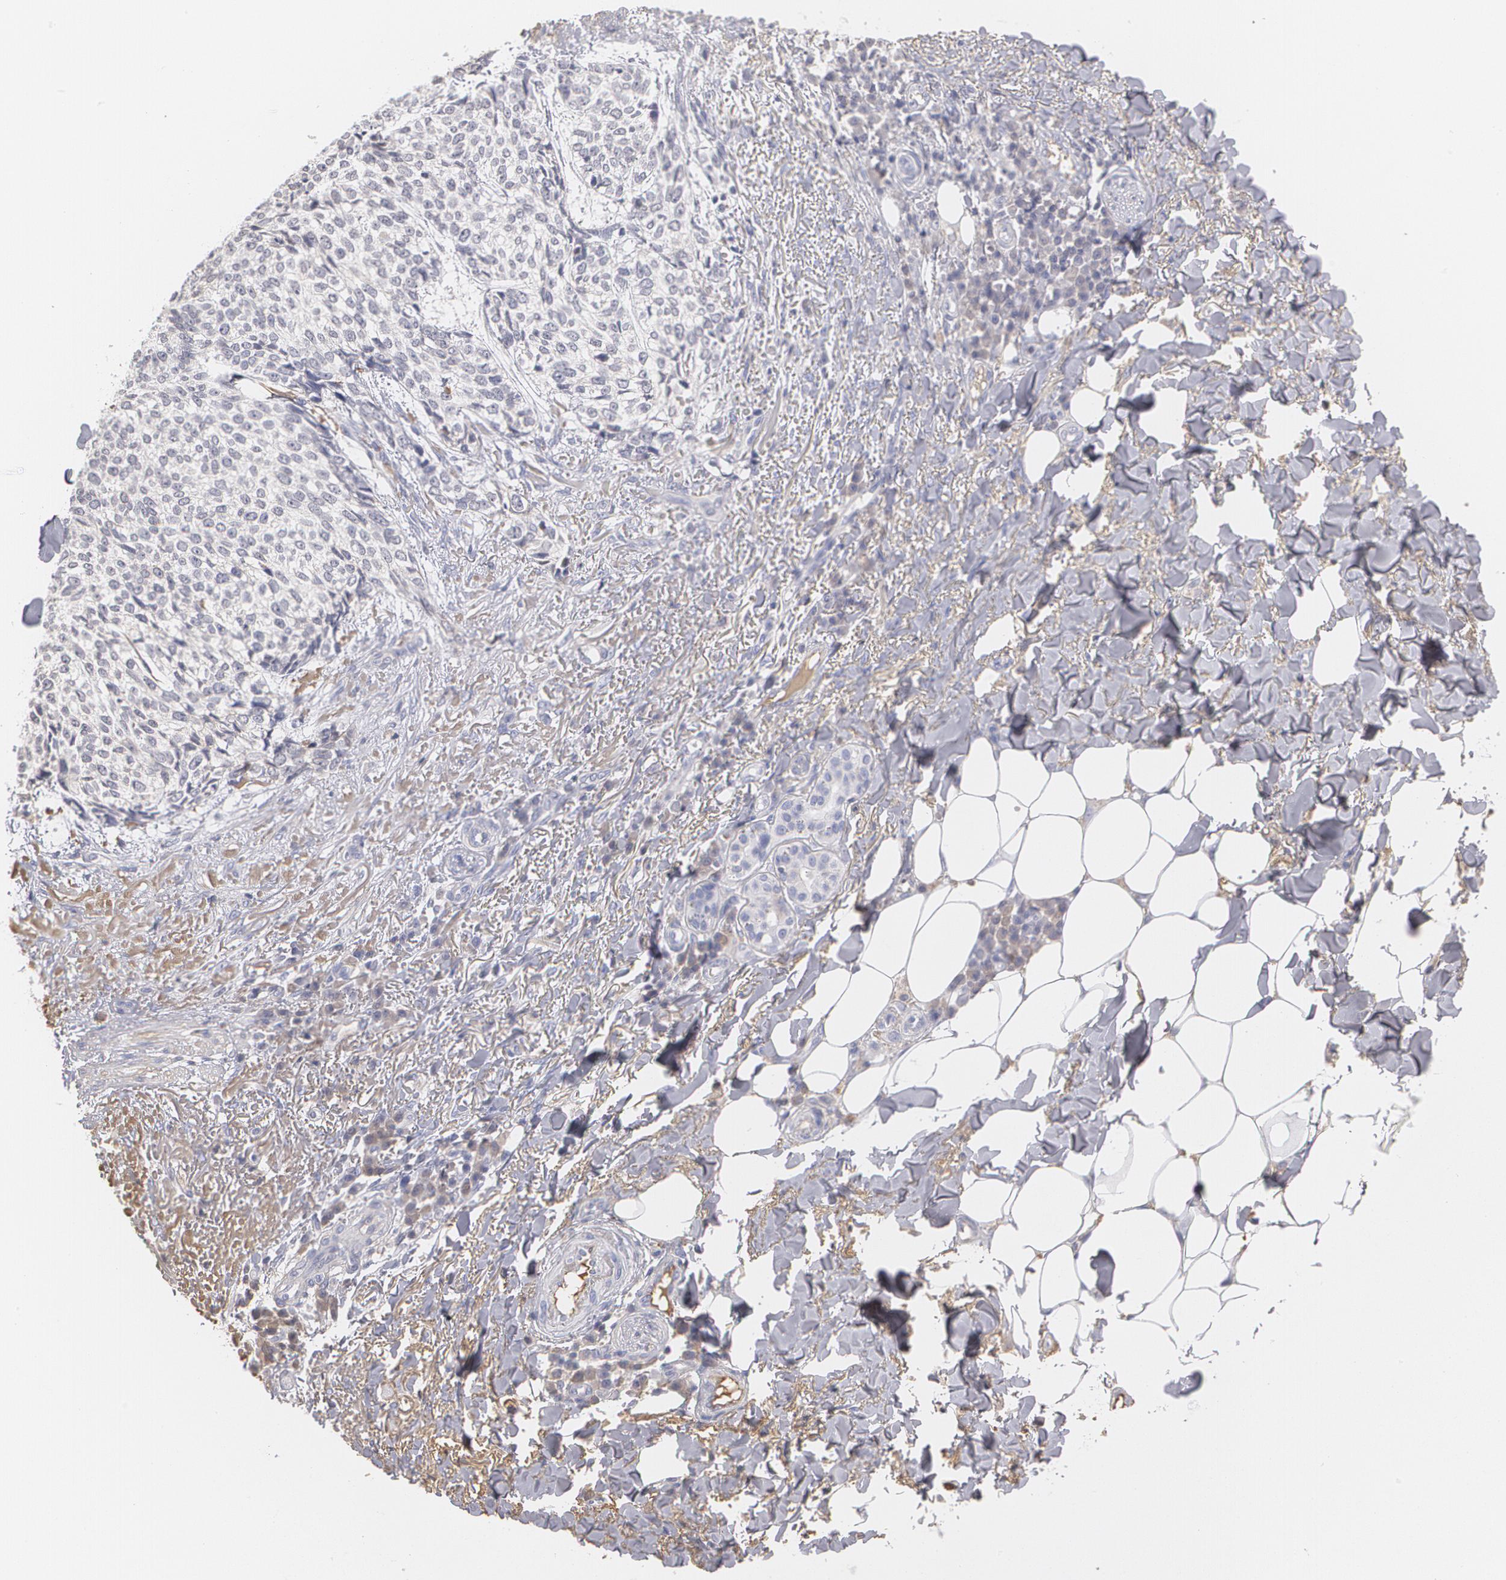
{"staining": {"intensity": "negative", "quantity": "none", "location": "none"}, "tissue": "skin cancer", "cell_type": "Tumor cells", "image_type": "cancer", "snomed": [{"axis": "morphology", "description": "Basal cell carcinoma"}, {"axis": "topography", "description": "Skin"}], "caption": "Immunohistochemical staining of human skin cancer demonstrates no significant expression in tumor cells.", "gene": "SERPINA1", "patient": {"sex": "female", "age": 89}}